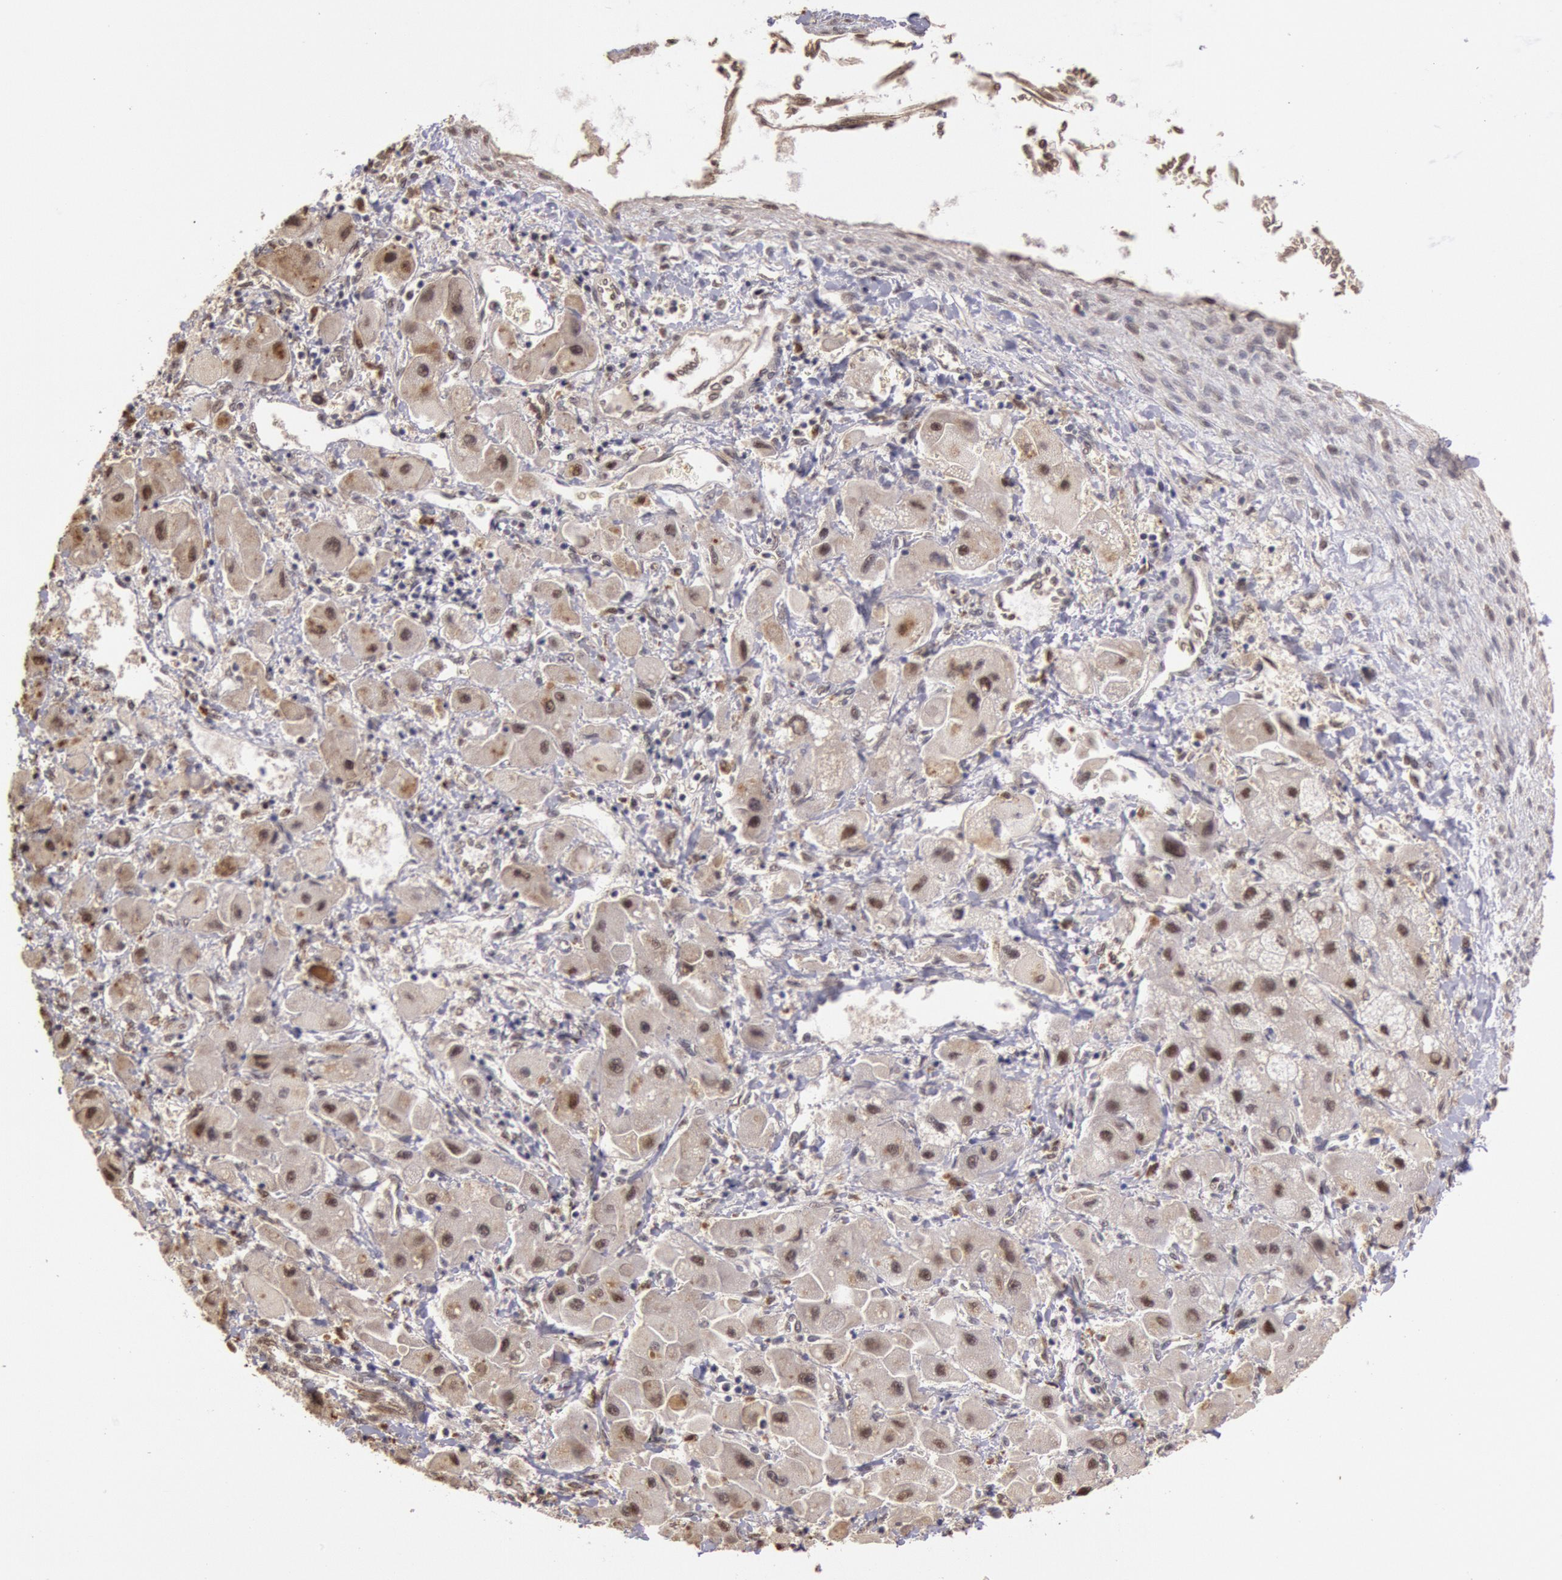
{"staining": {"intensity": "weak", "quantity": "25%-75%", "location": "nuclear"}, "tissue": "liver cancer", "cell_type": "Tumor cells", "image_type": "cancer", "snomed": [{"axis": "morphology", "description": "Carcinoma, Hepatocellular, NOS"}, {"axis": "topography", "description": "Liver"}], "caption": "IHC histopathology image of liver cancer stained for a protein (brown), which demonstrates low levels of weak nuclear positivity in approximately 25%-75% of tumor cells.", "gene": "LIG4", "patient": {"sex": "male", "age": 24}}